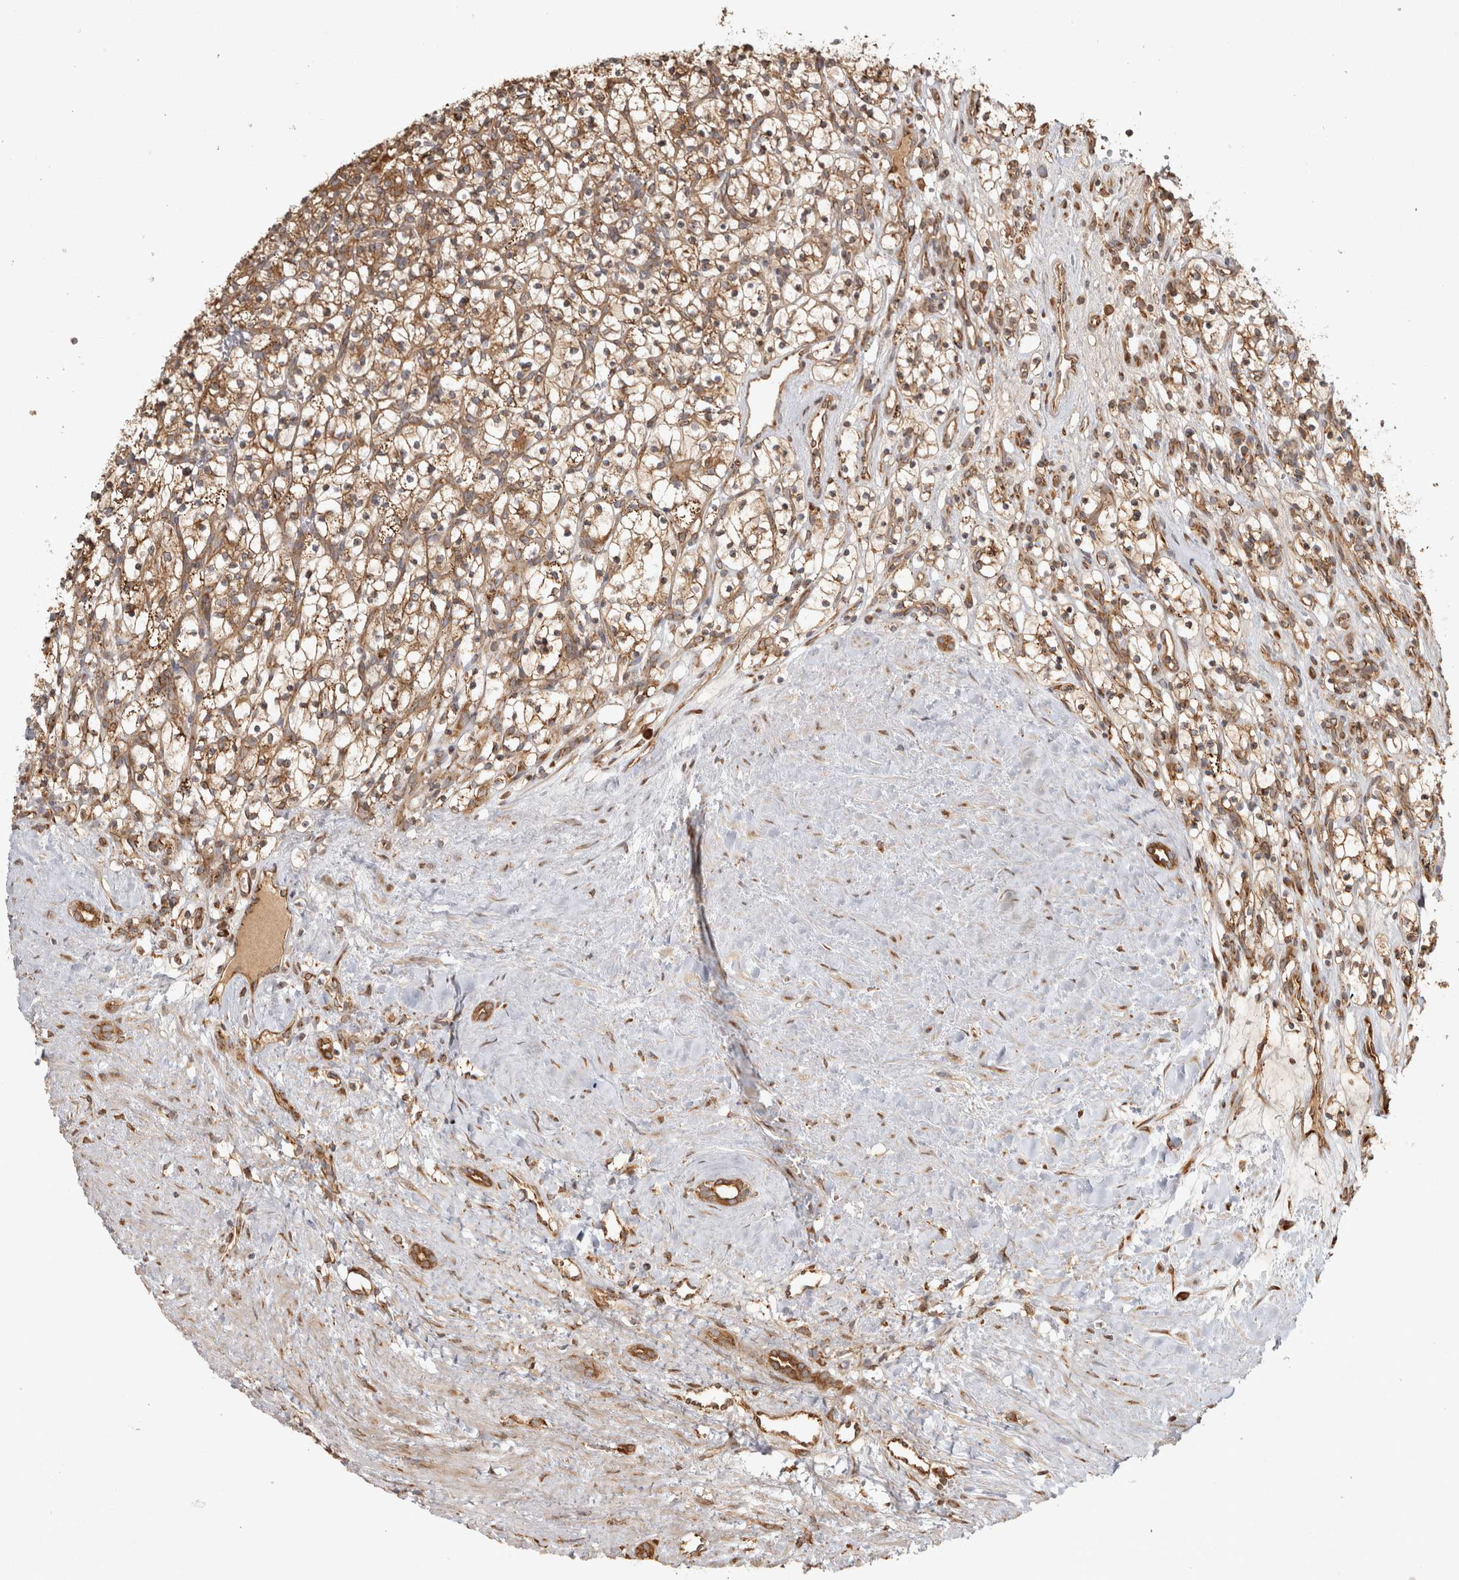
{"staining": {"intensity": "moderate", "quantity": ">75%", "location": "cytoplasmic/membranous"}, "tissue": "renal cancer", "cell_type": "Tumor cells", "image_type": "cancer", "snomed": [{"axis": "morphology", "description": "Adenocarcinoma, NOS"}, {"axis": "topography", "description": "Kidney"}], "caption": "Adenocarcinoma (renal) stained with DAB immunohistochemistry shows medium levels of moderate cytoplasmic/membranous staining in approximately >75% of tumor cells.", "gene": "CAMSAP2", "patient": {"sex": "female", "age": 57}}